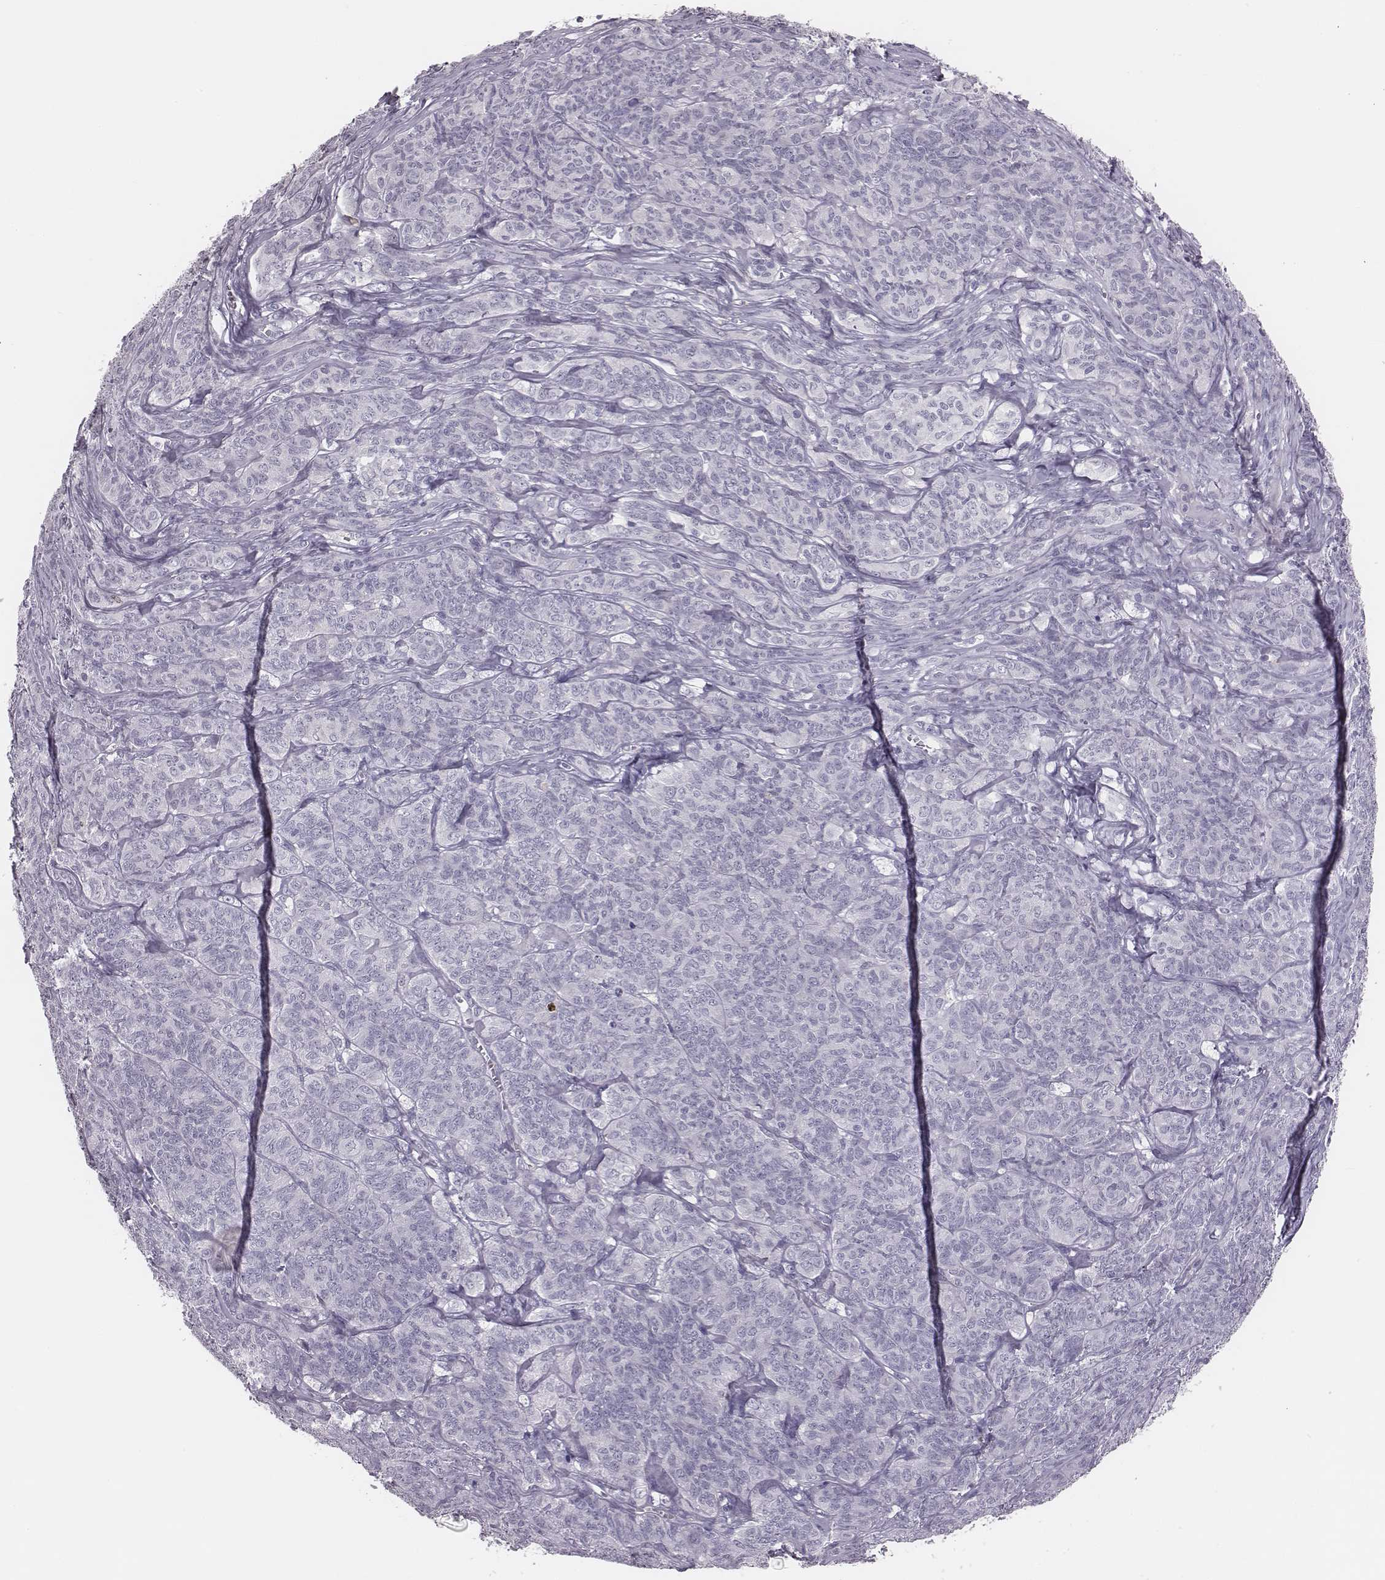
{"staining": {"intensity": "negative", "quantity": "none", "location": "none"}, "tissue": "ovarian cancer", "cell_type": "Tumor cells", "image_type": "cancer", "snomed": [{"axis": "morphology", "description": "Carcinoma, endometroid"}, {"axis": "topography", "description": "Ovary"}], "caption": "The micrograph shows no significant positivity in tumor cells of ovarian cancer (endometroid carcinoma).", "gene": "ADGRF4", "patient": {"sex": "female", "age": 80}}